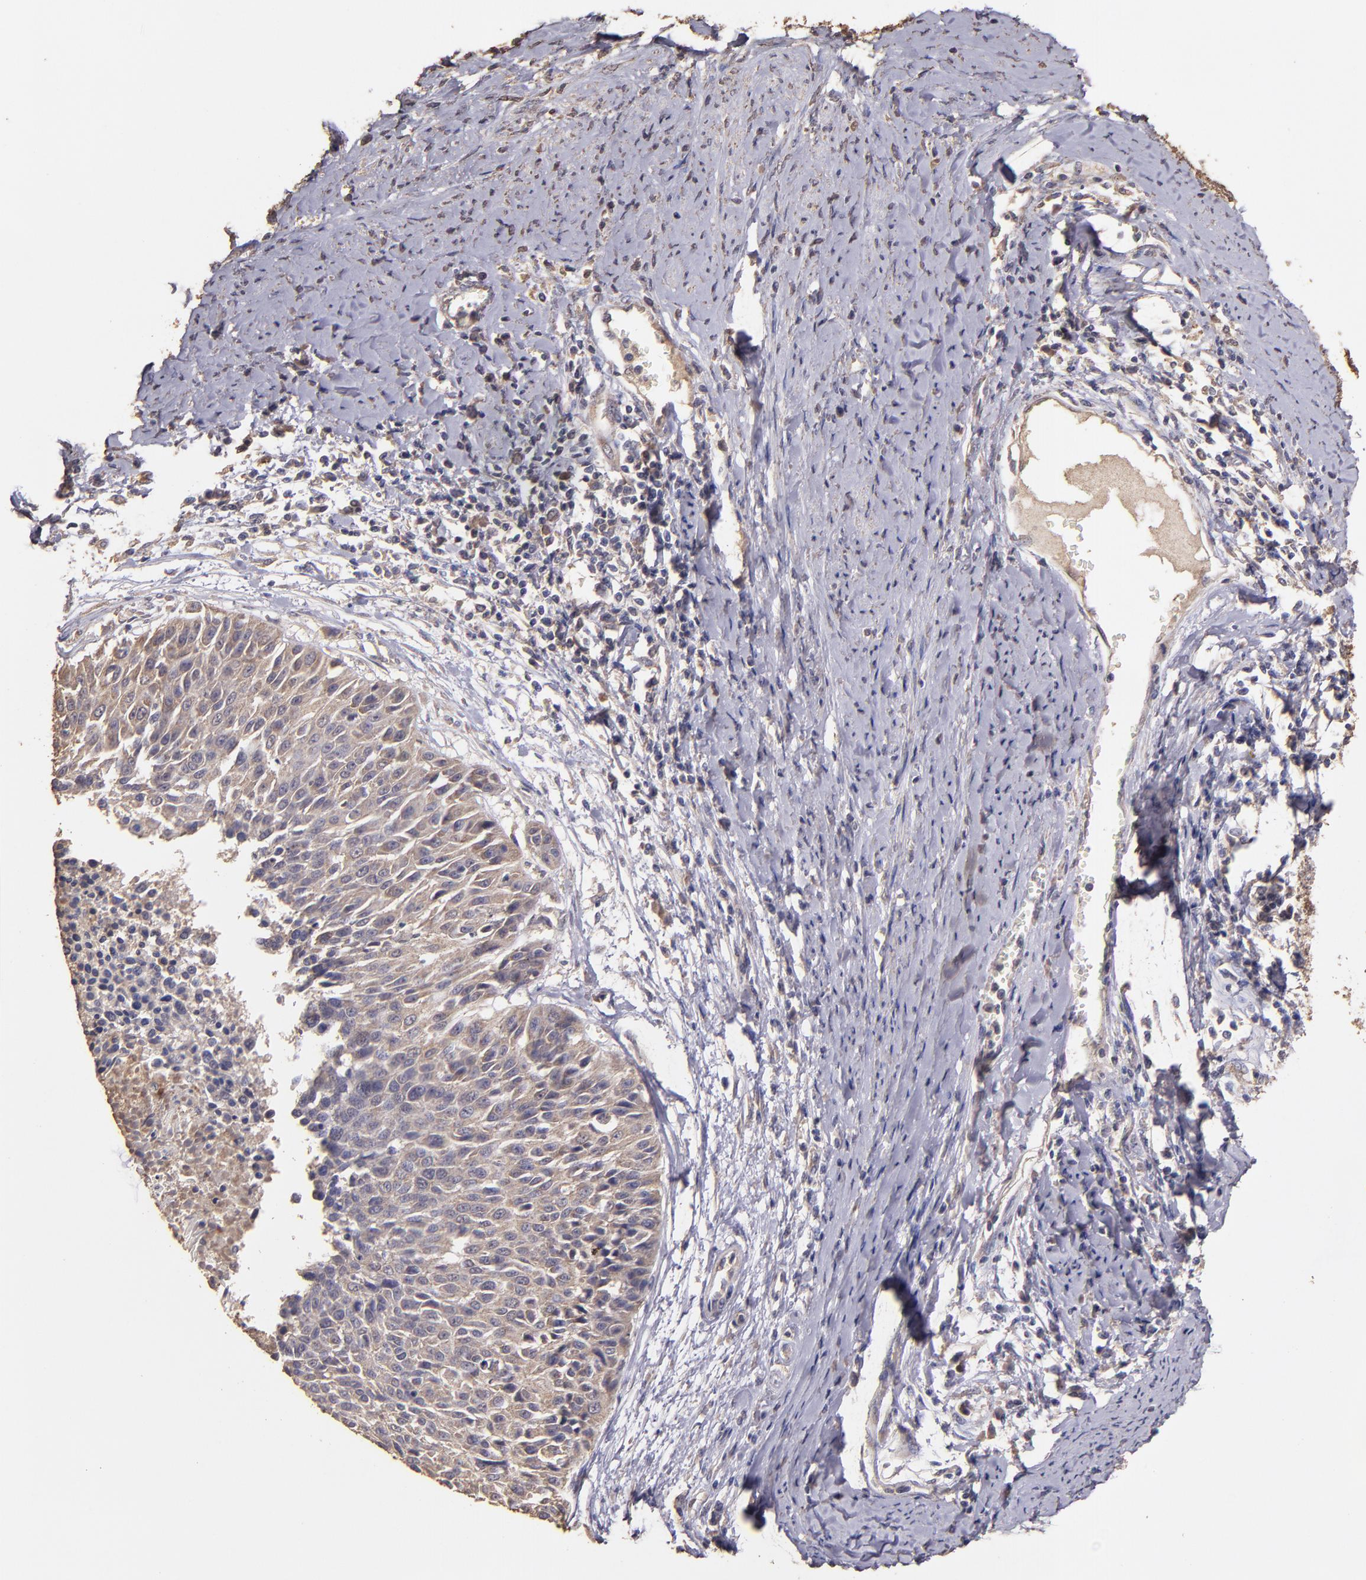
{"staining": {"intensity": "weak", "quantity": ">75%", "location": "cytoplasmic/membranous"}, "tissue": "cervical cancer", "cell_type": "Tumor cells", "image_type": "cancer", "snomed": [{"axis": "morphology", "description": "Squamous cell carcinoma, NOS"}, {"axis": "topography", "description": "Cervix"}], "caption": "Immunohistochemistry photomicrograph of neoplastic tissue: cervical cancer stained using immunohistochemistry displays low levels of weak protein expression localized specifically in the cytoplasmic/membranous of tumor cells, appearing as a cytoplasmic/membranous brown color.", "gene": "HECTD1", "patient": {"sex": "female", "age": 64}}